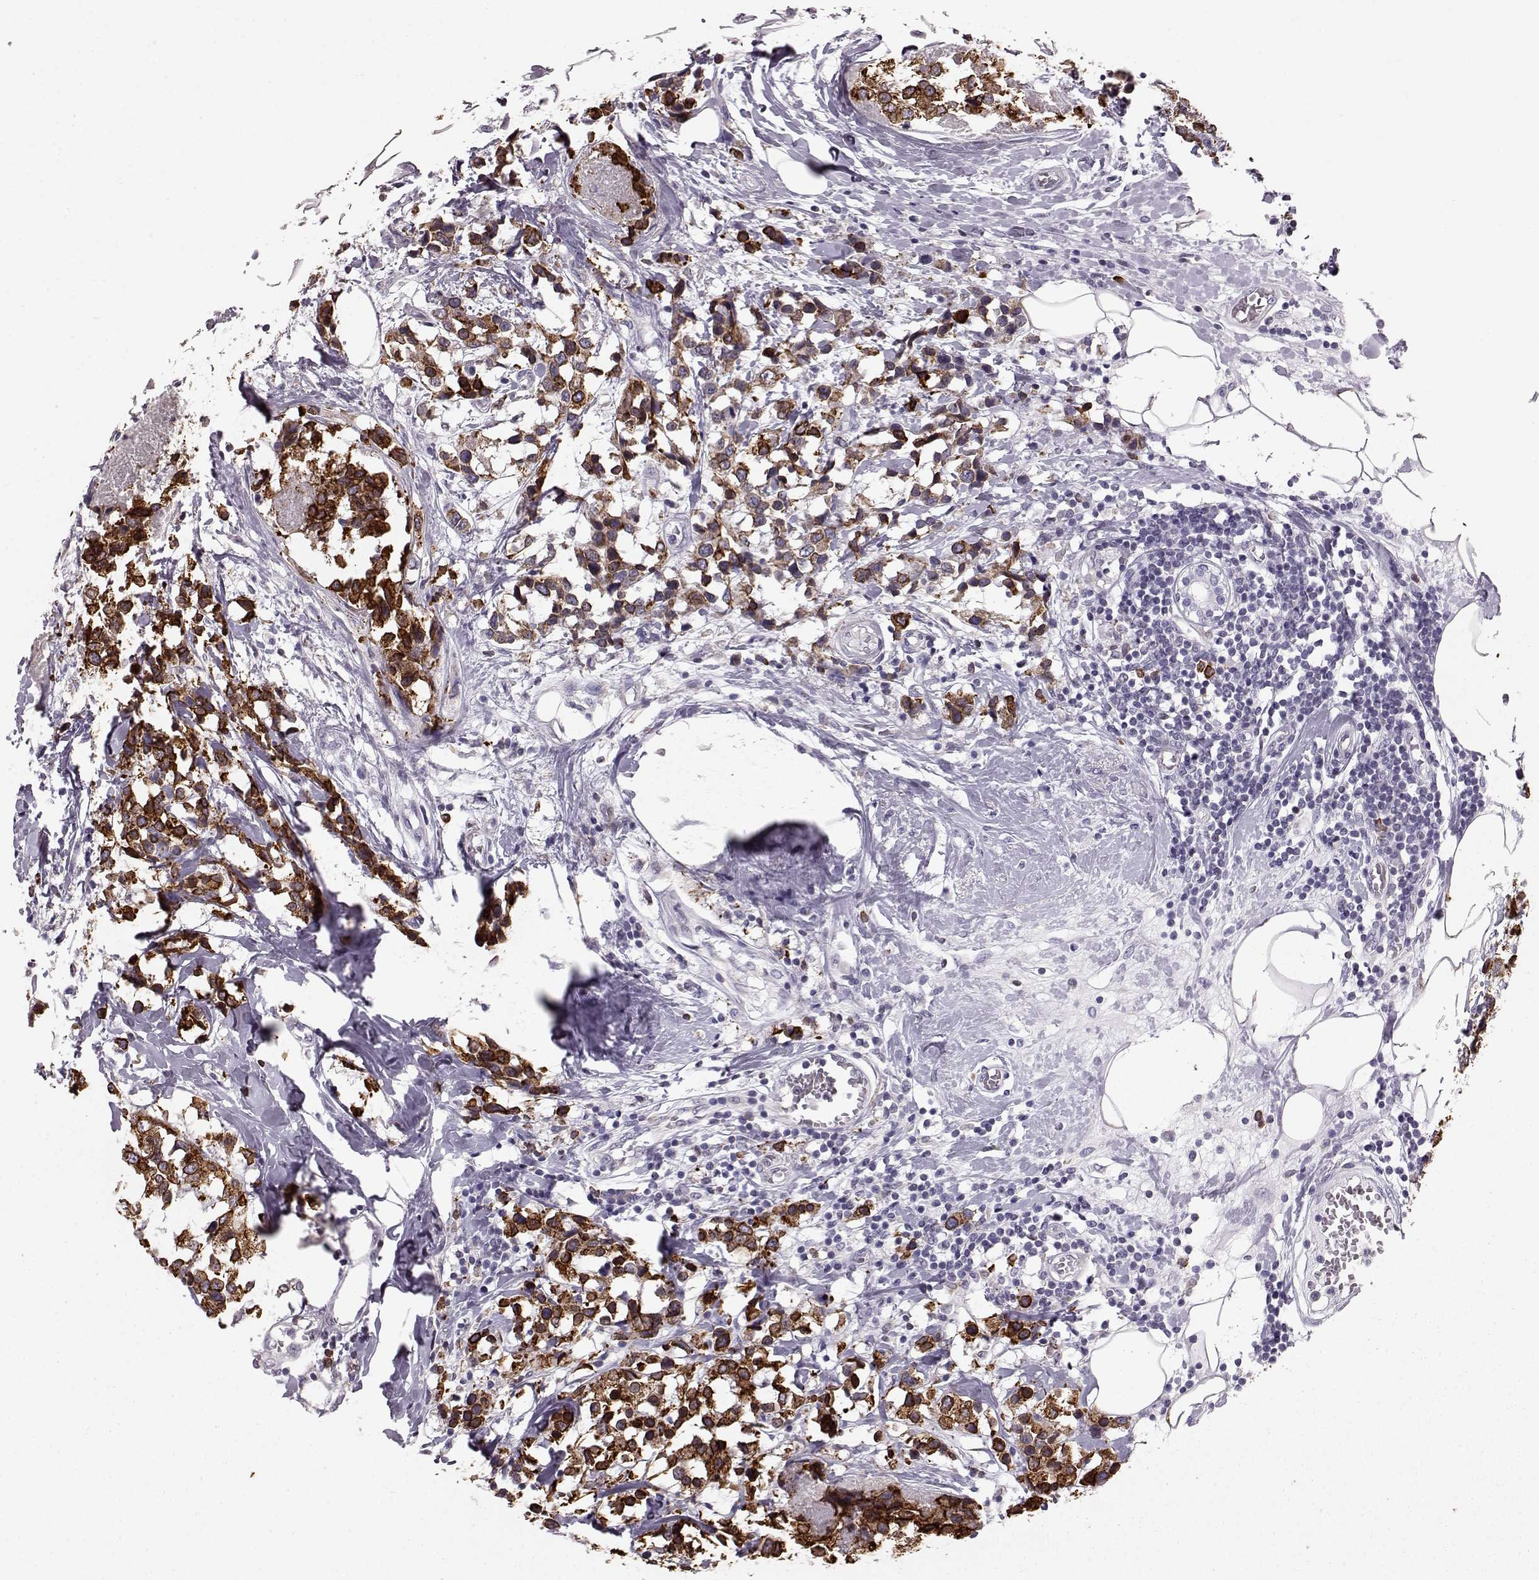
{"staining": {"intensity": "strong", "quantity": ">75%", "location": "cytoplasmic/membranous"}, "tissue": "breast cancer", "cell_type": "Tumor cells", "image_type": "cancer", "snomed": [{"axis": "morphology", "description": "Lobular carcinoma"}, {"axis": "topography", "description": "Breast"}], "caption": "An IHC micrograph of tumor tissue is shown. Protein staining in brown labels strong cytoplasmic/membranous positivity in breast cancer (lobular carcinoma) within tumor cells.", "gene": "ELOVL5", "patient": {"sex": "female", "age": 59}}